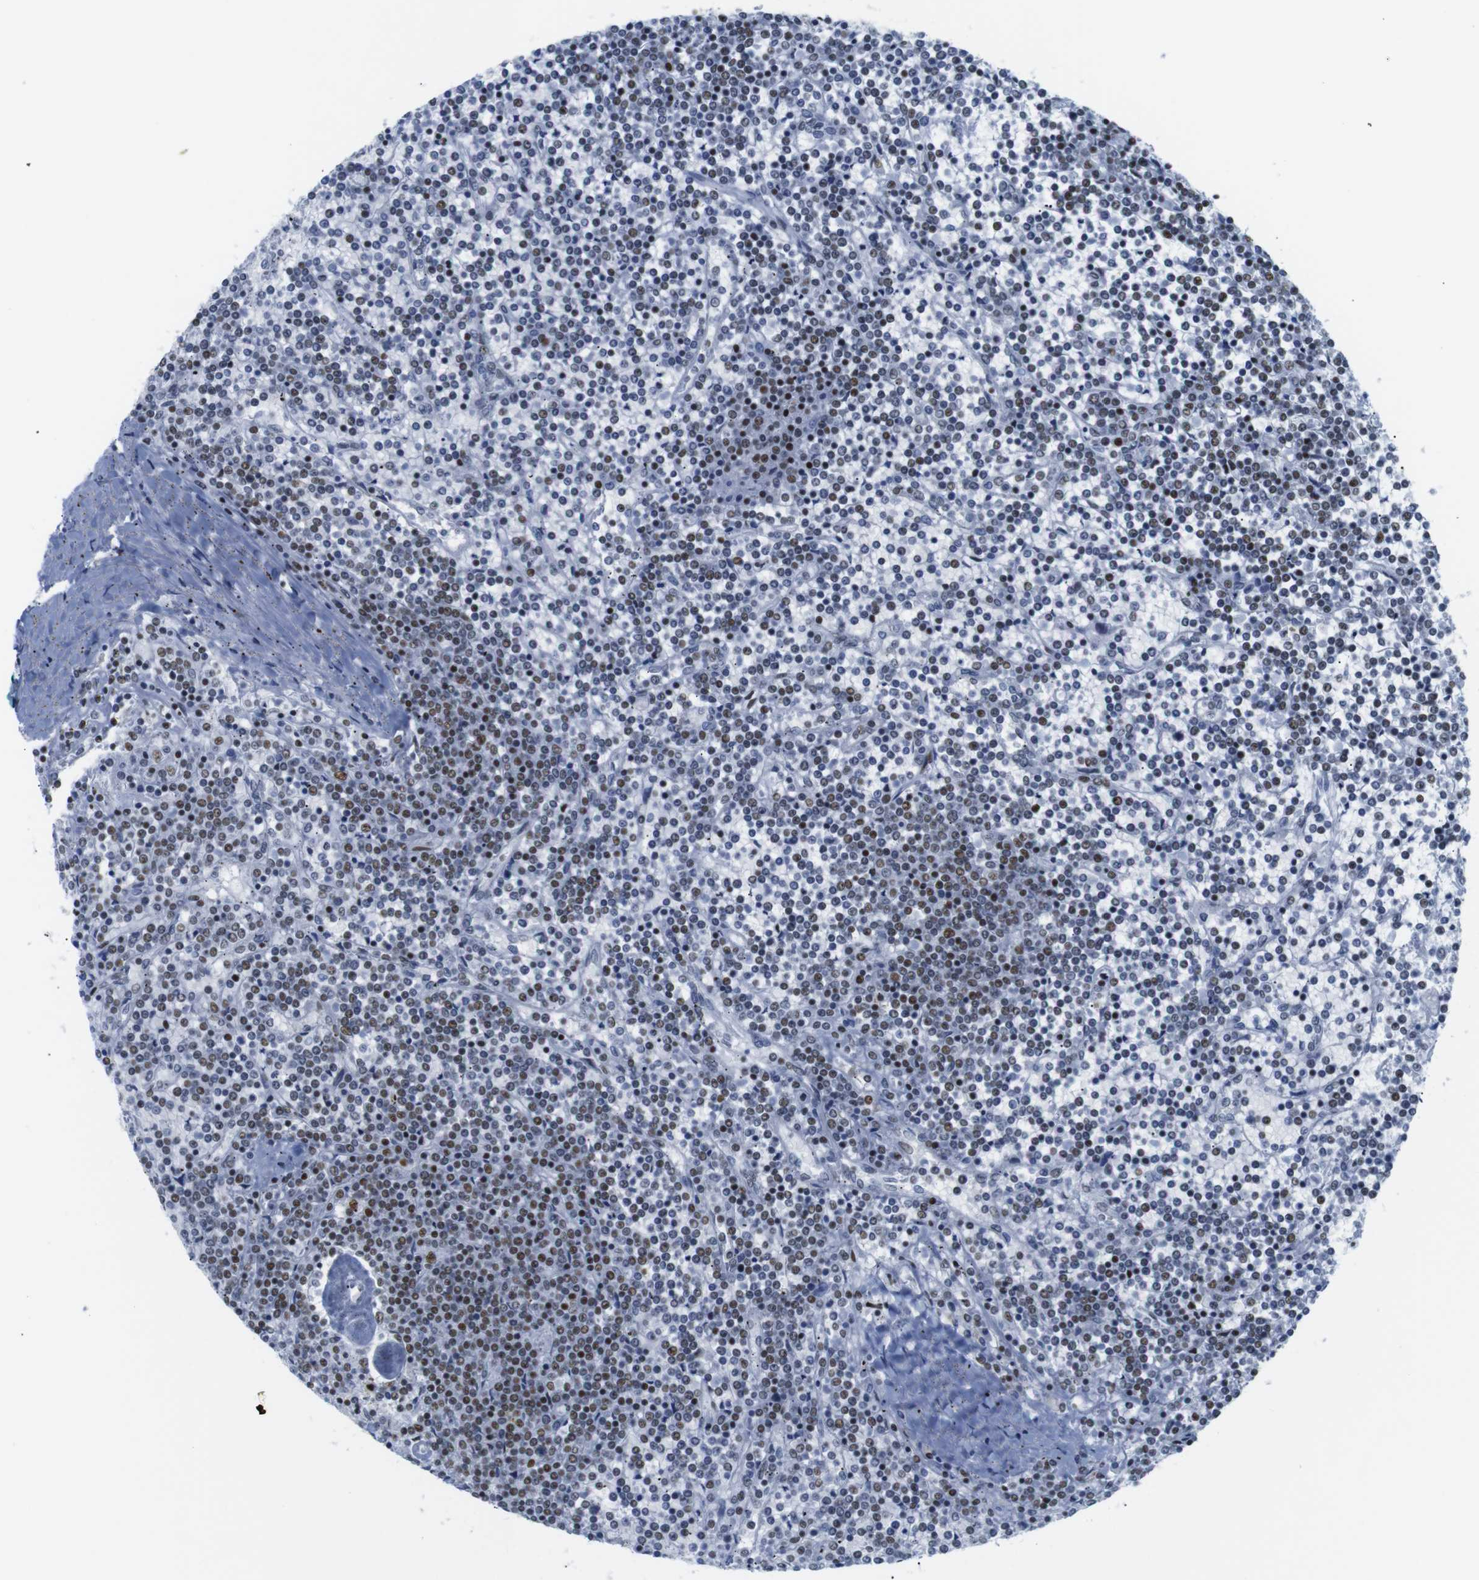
{"staining": {"intensity": "moderate", "quantity": "<25%", "location": "nuclear"}, "tissue": "lymphoma", "cell_type": "Tumor cells", "image_type": "cancer", "snomed": [{"axis": "morphology", "description": "Malignant lymphoma, non-Hodgkin's type, Low grade"}, {"axis": "topography", "description": "Spleen"}], "caption": "High-magnification brightfield microscopy of malignant lymphoma, non-Hodgkin's type (low-grade) stained with DAB (brown) and counterstained with hematoxylin (blue). tumor cells exhibit moderate nuclear positivity is identified in approximately<25% of cells. The protein is shown in brown color, while the nuclei are stained blue.", "gene": "TRA2B", "patient": {"sex": "female", "age": 19}}